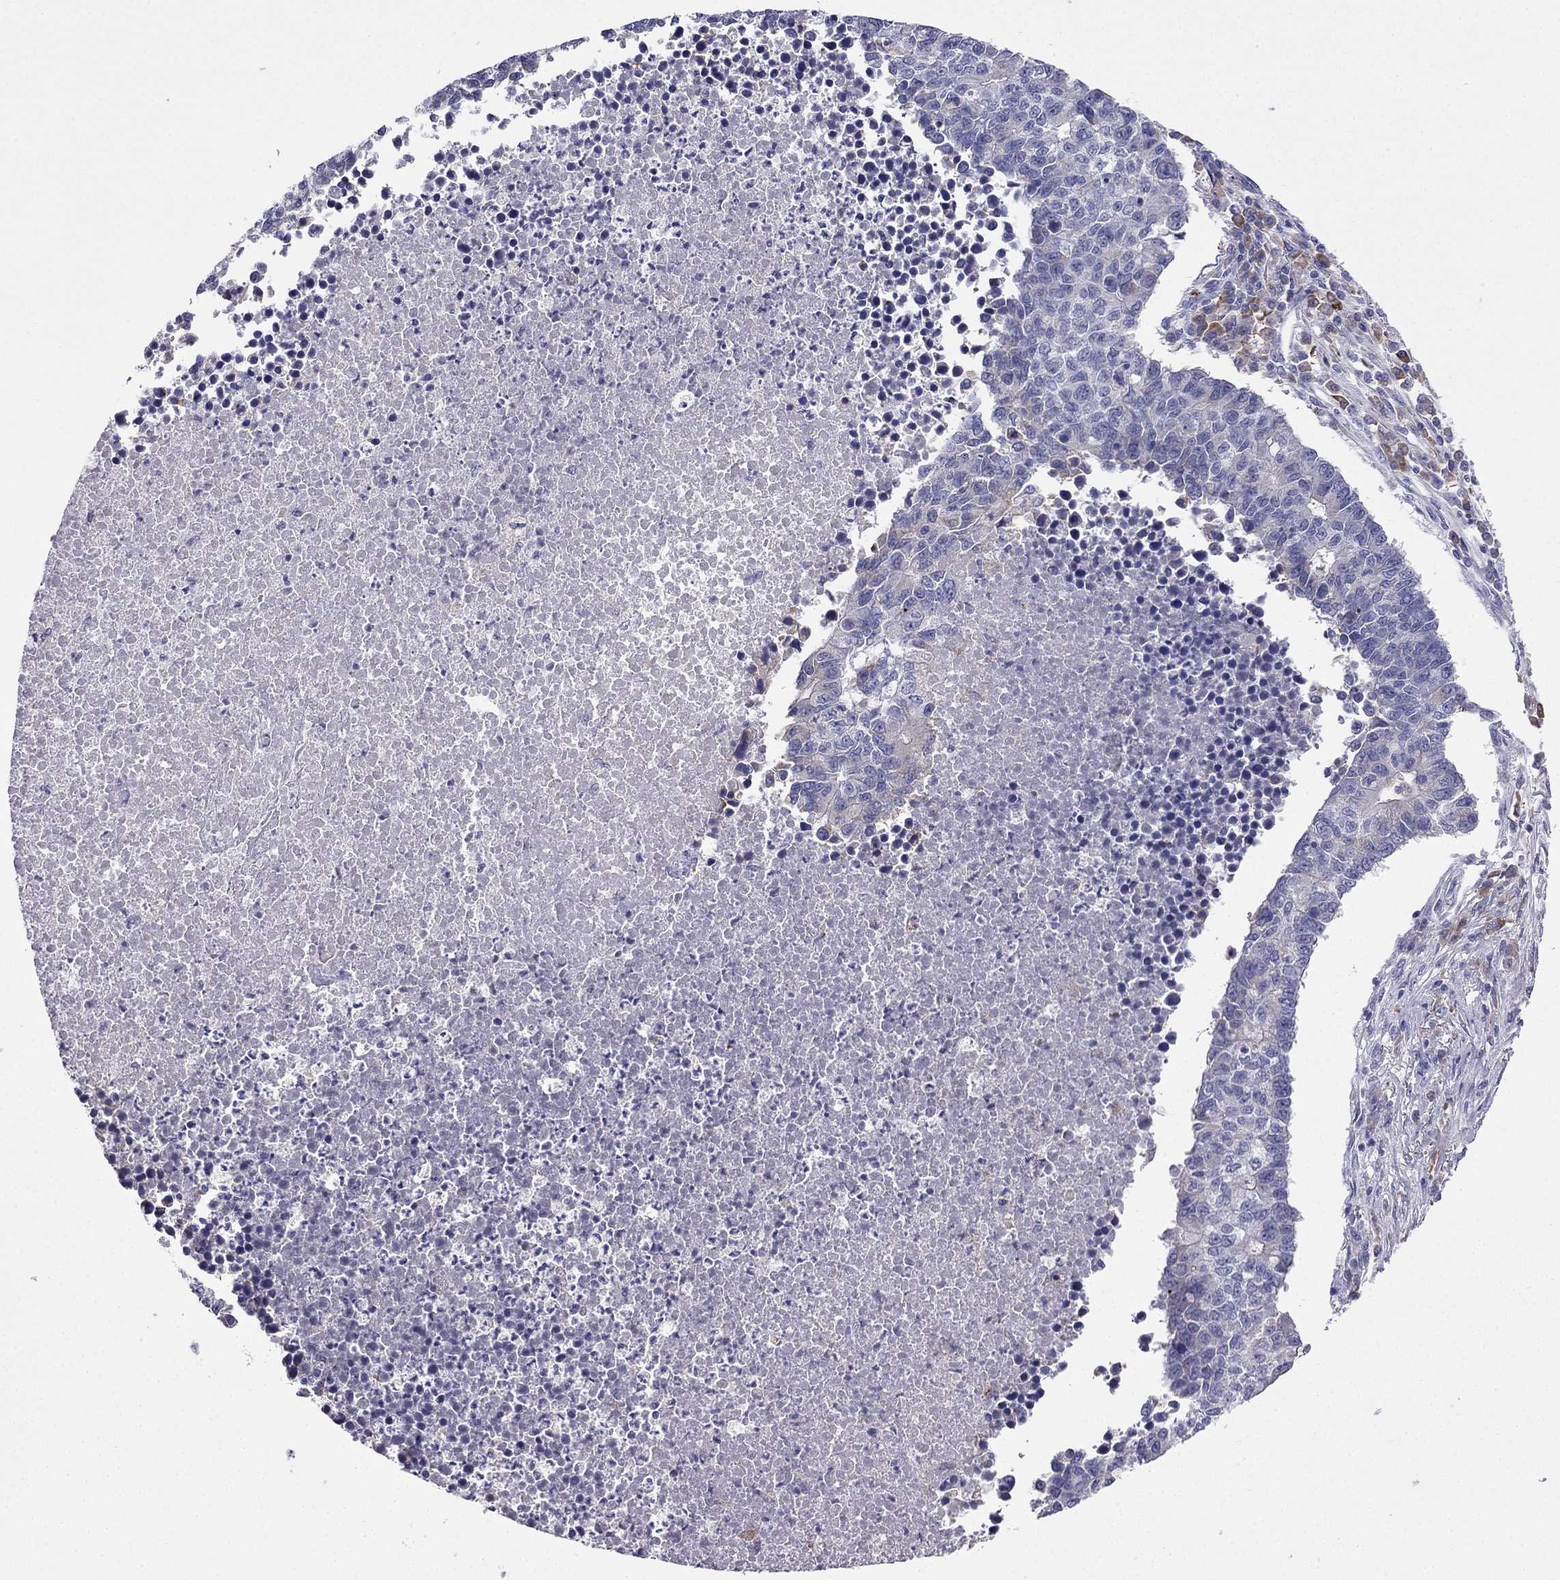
{"staining": {"intensity": "negative", "quantity": "none", "location": "none"}, "tissue": "lung cancer", "cell_type": "Tumor cells", "image_type": "cancer", "snomed": [{"axis": "morphology", "description": "Adenocarcinoma, NOS"}, {"axis": "topography", "description": "Lung"}], "caption": "The histopathology image displays no significant positivity in tumor cells of adenocarcinoma (lung).", "gene": "TSSK4", "patient": {"sex": "male", "age": 57}}